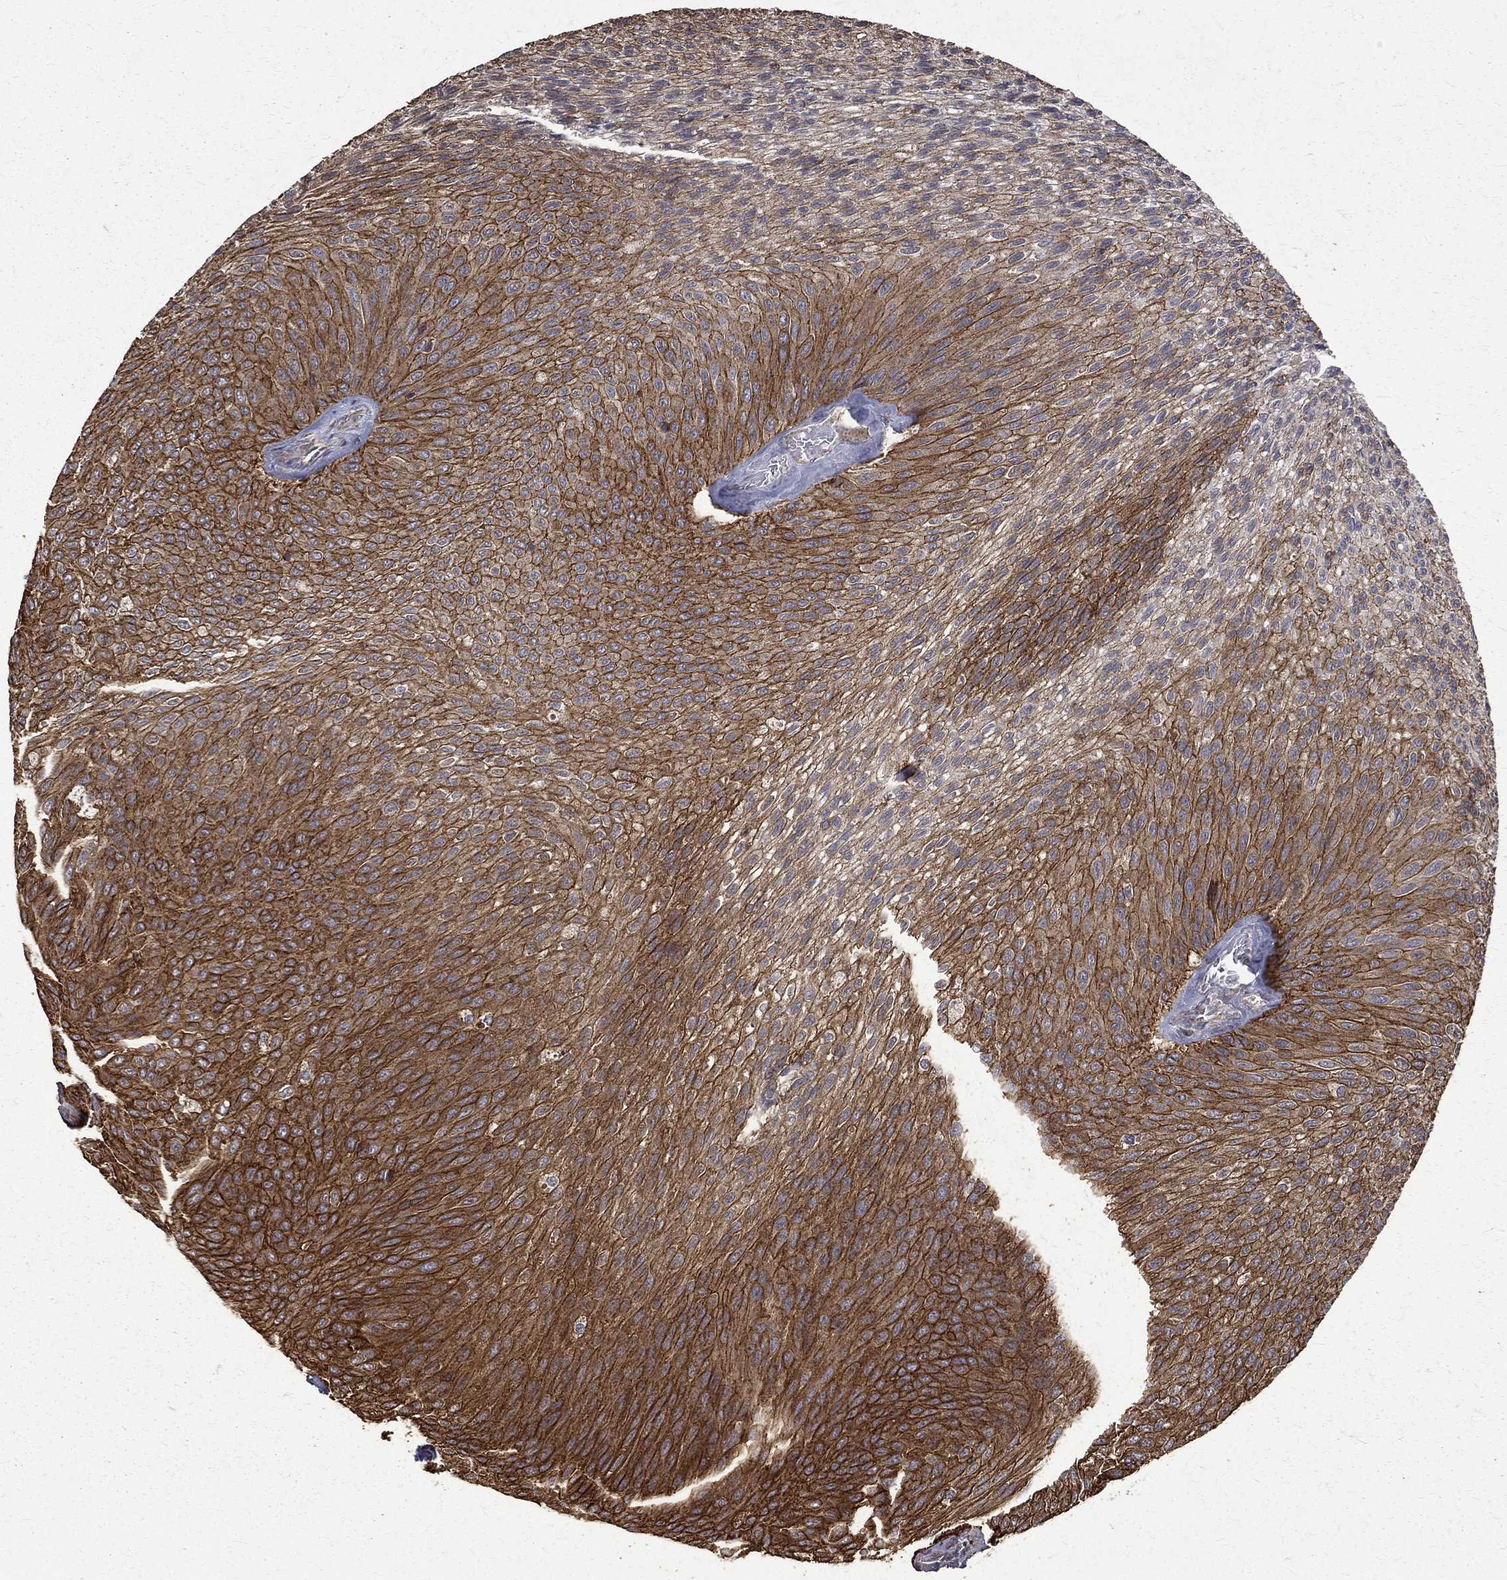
{"staining": {"intensity": "strong", "quantity": "25%-75%", "location": "cytoplasmic/membranous"}, "tissue": "urothelial cancer", "cell_type": "Tumor cells", "image_type": "cancer", "snomed": [{"axis": "morphology", "description": "Urothelial carcinoma, Low grade"}, {"axis": "topography", "description": "Ureter, NOS"}, {"axis": "topography", "description": "Urinary bladder"}], "caption": "Immunohistochemistry (DAB (3,3'-diaminobenzidine)) staining of human low-grade urothelial carcinoma shows strong cytoplasmic/membranous protein staining in approximately 25%-75% of tumor cells.", "gene": "RPGR", "patient": {"sex": "male", "age": 78}}